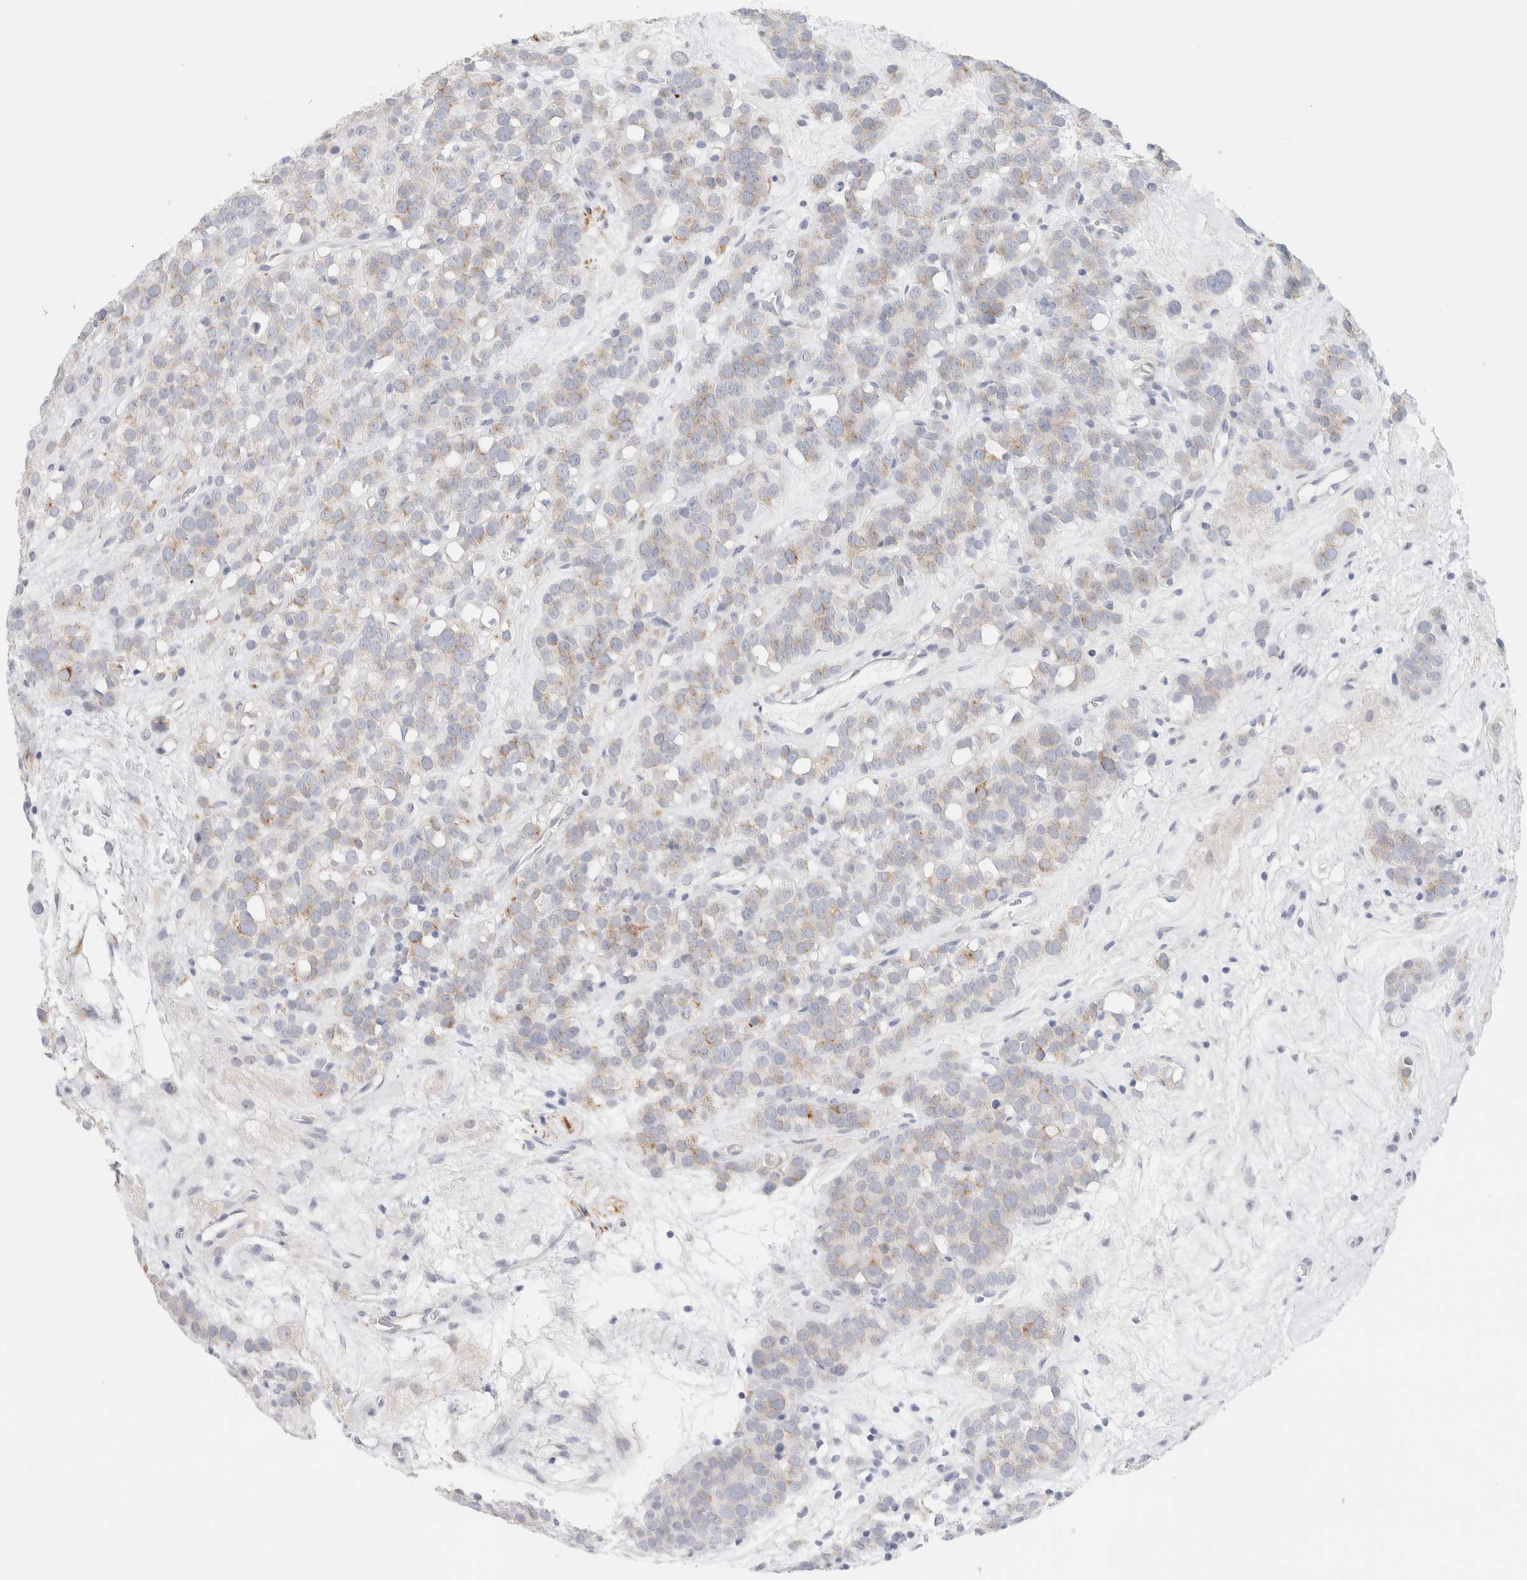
{"staining": {"intensity": "moderate", "quantity": "<25%", "location": "cytoplasmic/membranous"}, "tissue": "testis cancer", "cell_type": "Tumor cells", "image_type": "cancer", "snomed": [{"axis": "morphology", "description": "Seminoma, NOS"}, {"axis": "topography", "description": "Testis"}], "caption": "Immunohistochemical staining of human testis cancer demonstrates low levels of moderate cytoplasmic/membranous staining in approximately <25% of tumor cells.", "gene": "RTN4", "patient": {"sex": "male", "age": 71}}